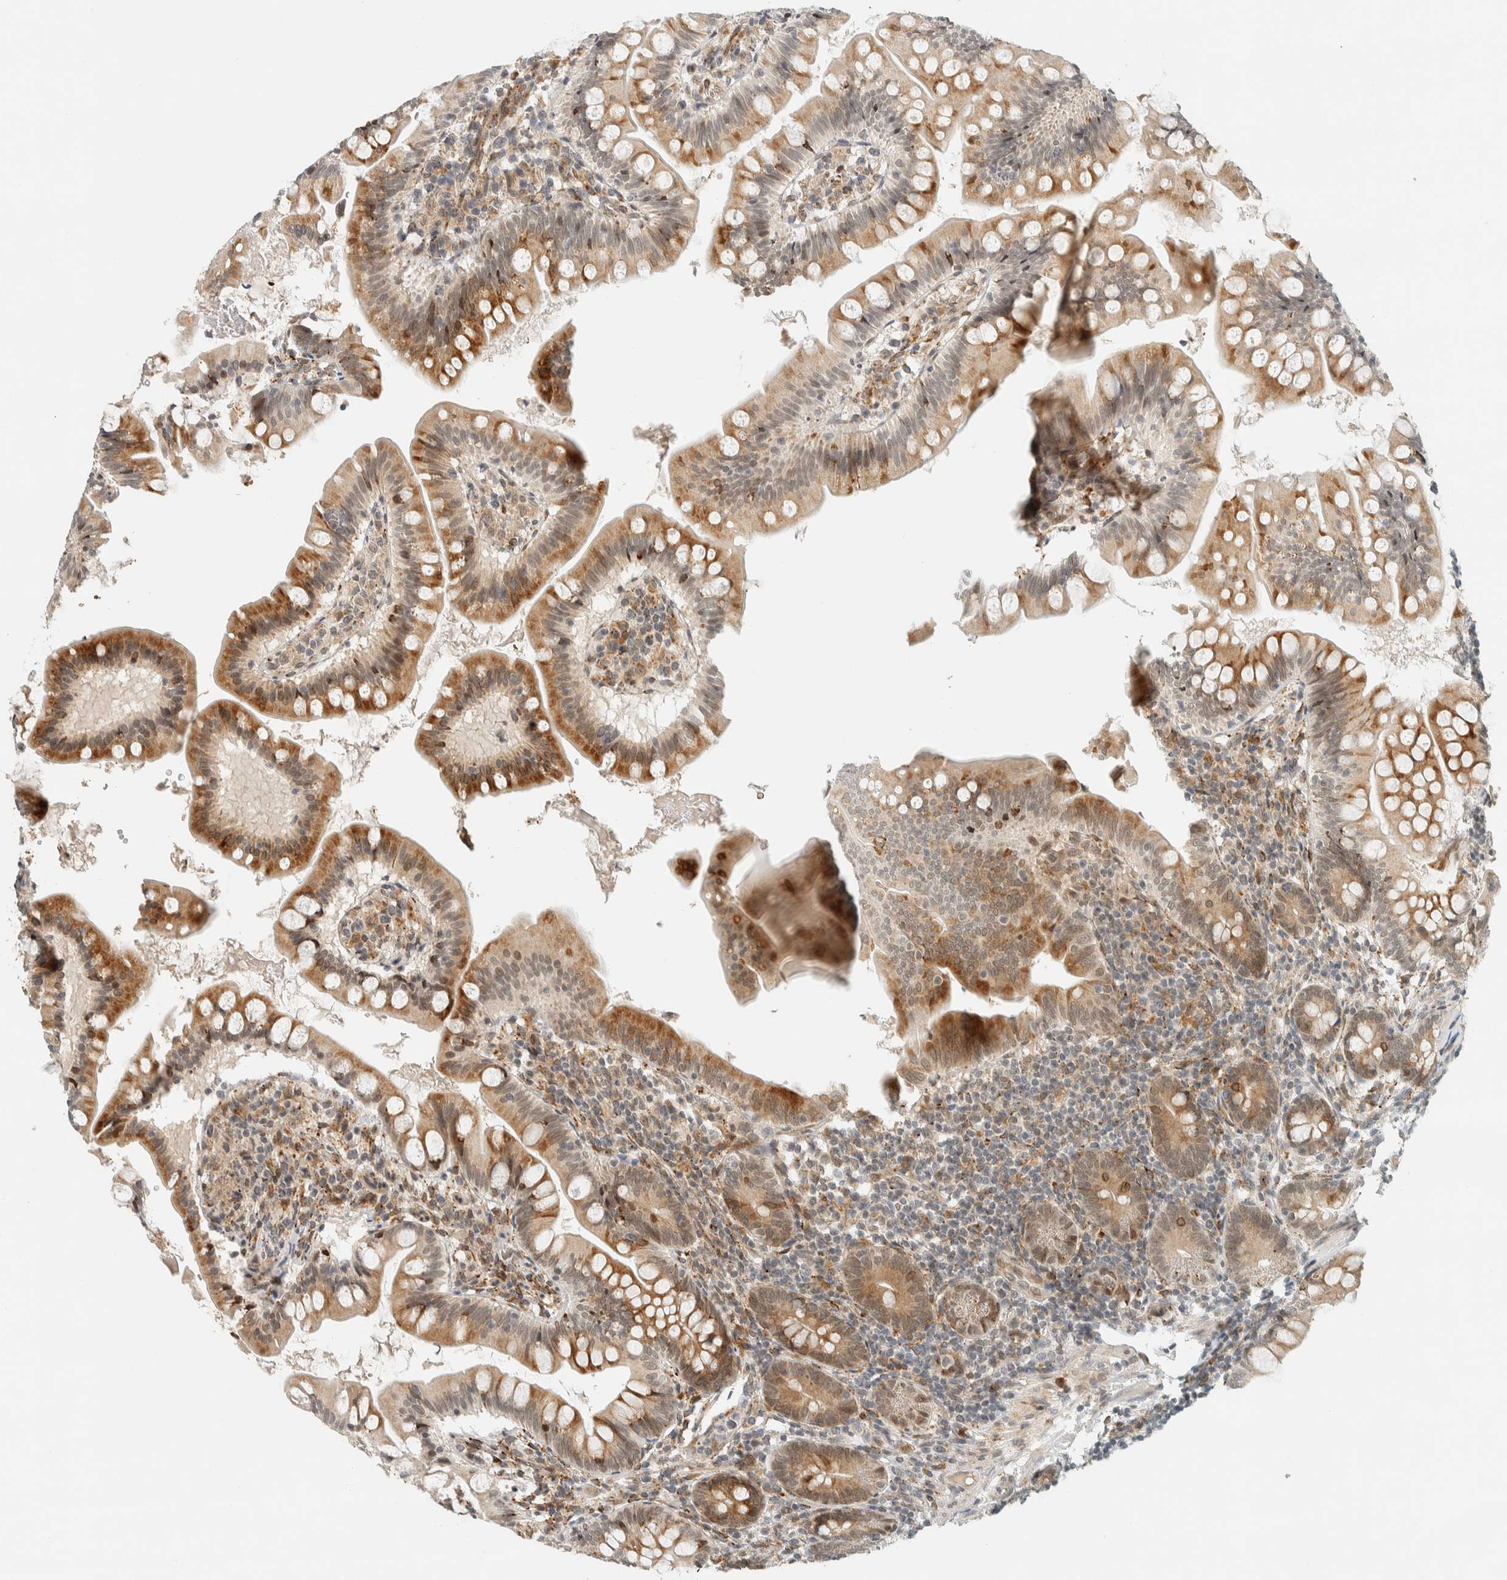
{"staining": {"intensity": "strong", "quantity": ">75%", "location": "cytoplasmic/membranous"}, "tissue": "small intestine", "cell_type": "Glandular cells", "image_type": "normal", "snomed": [{"axis": "morphology", "description": "Normal tissue, NOS"}, {"axis": "topography", "description": "Small intestine"}], "caption": "A micrograph showing strong cytoplasmic/membranous staining in approximately >75% of glandular cells in normal small intestine, as visualized by brown immunohistochemical staining.", "gene": "ITPRID1", "patient": {"sex": "male", "age": 7}}